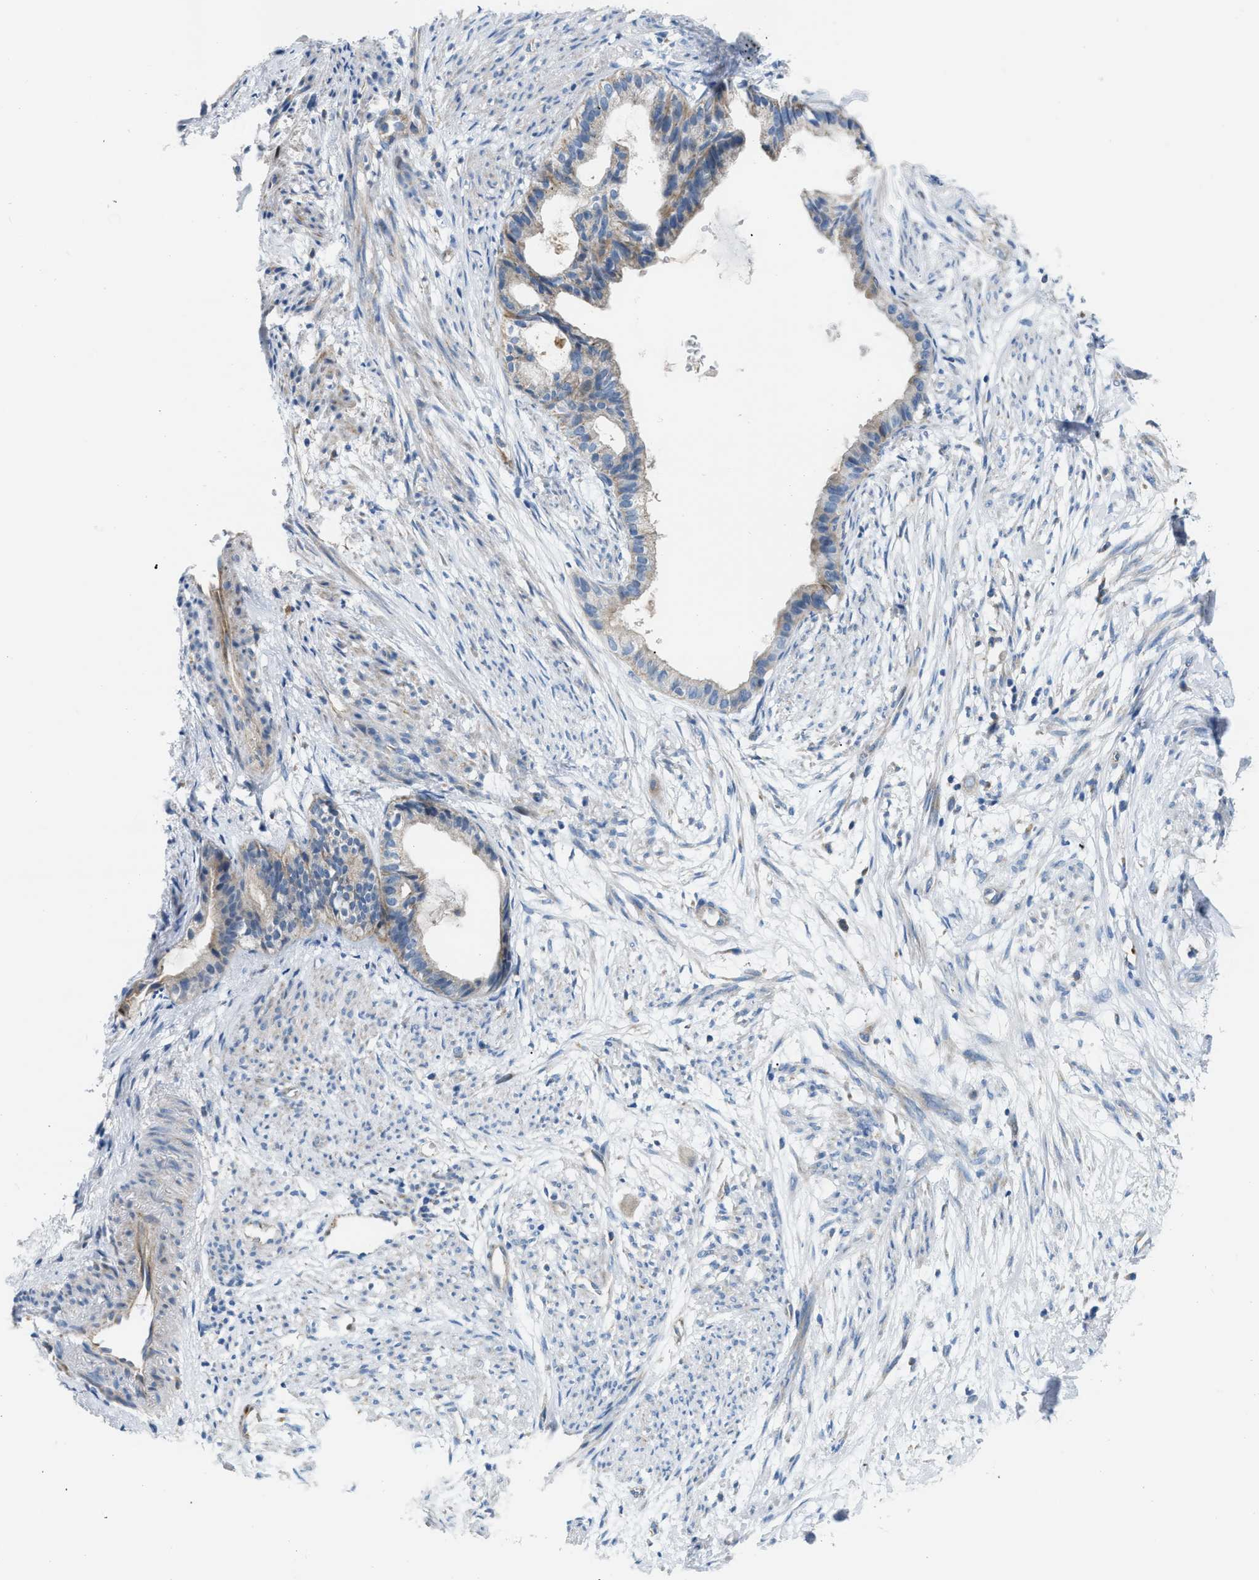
{"staining": {"intensity": "weak", "quantity": "<25%", "location": "cytoplasmic/membranous"}, "tissue": "cervical cancer", "cell_type": "Tumor cells", "image_type": "cancer", "snomed": [{"axis": "morphology", "description": "Normal tissue, NOS"}, {"axis": "morphology", "description": "Adenocarcinoma, NOS"}, {"axis": "topography", "description": "Cervix"}, {"axis": "topography", "description": "Endometrium"}], "caption": "Tumor cells are negative for protein expression in human cervical cancer (adenocarcinoma).", "gene": "JADE1", "patient": {"sex": "female", "age": 86}}